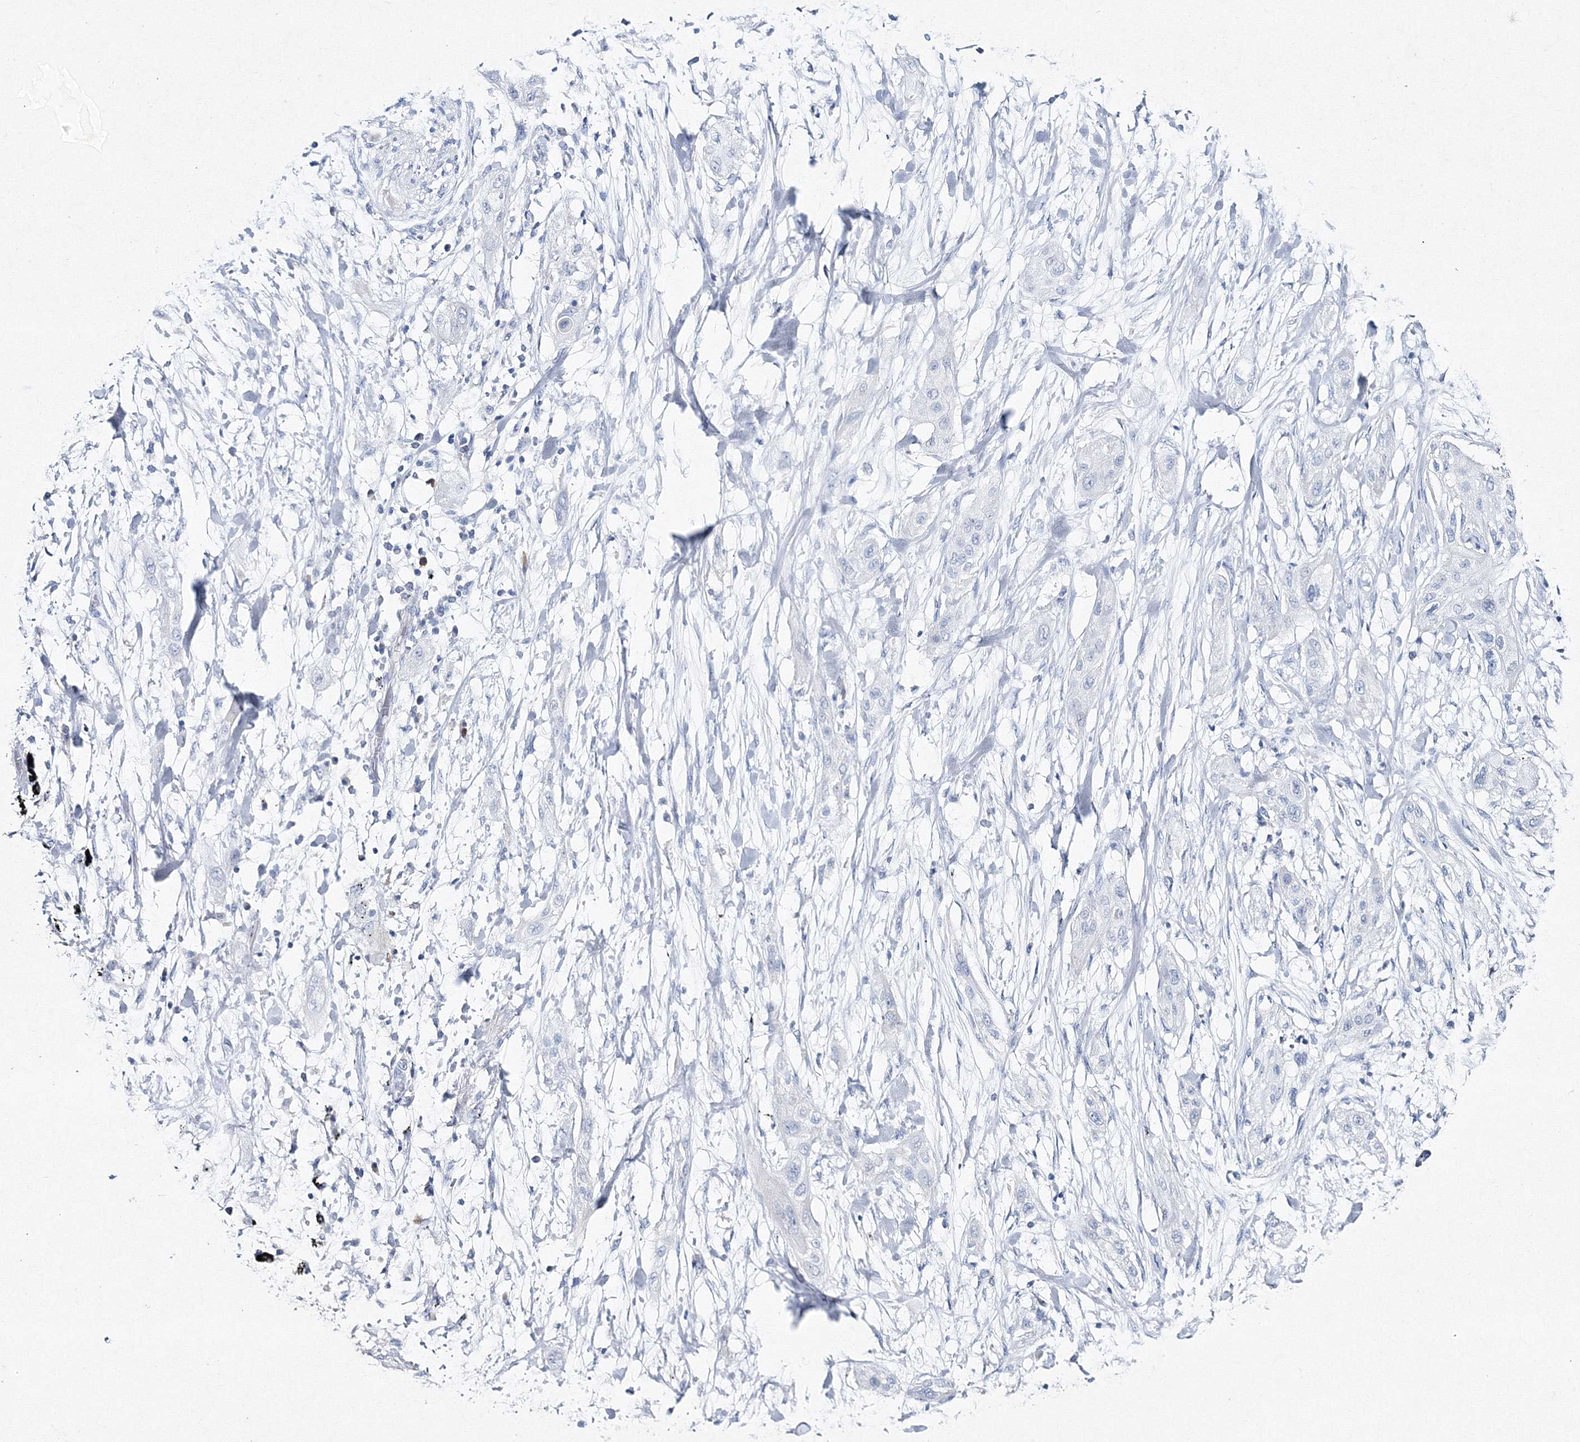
{"staining": {"intensity": "negative", "quantity": "none", "location": "none"}, "tissue": "lung cancer", "cell_type": "Tumor cells", "image_type": "cancer", "snomed": [{"axis": "morphology", "description": "Squamous cell carcinoma, NOS"}, {"axis": "topography", "description": "Lung"}], "caption": "High magnification brightfield microscopy of lung cancer stained with DAB (3,3'-diaminobenzidine) (brown) and counterstained with hematoxylin (blue): tumor cells show no significant positivity.", "gene": "GCKR", "patient": {"sex": "female", "age": 47}}